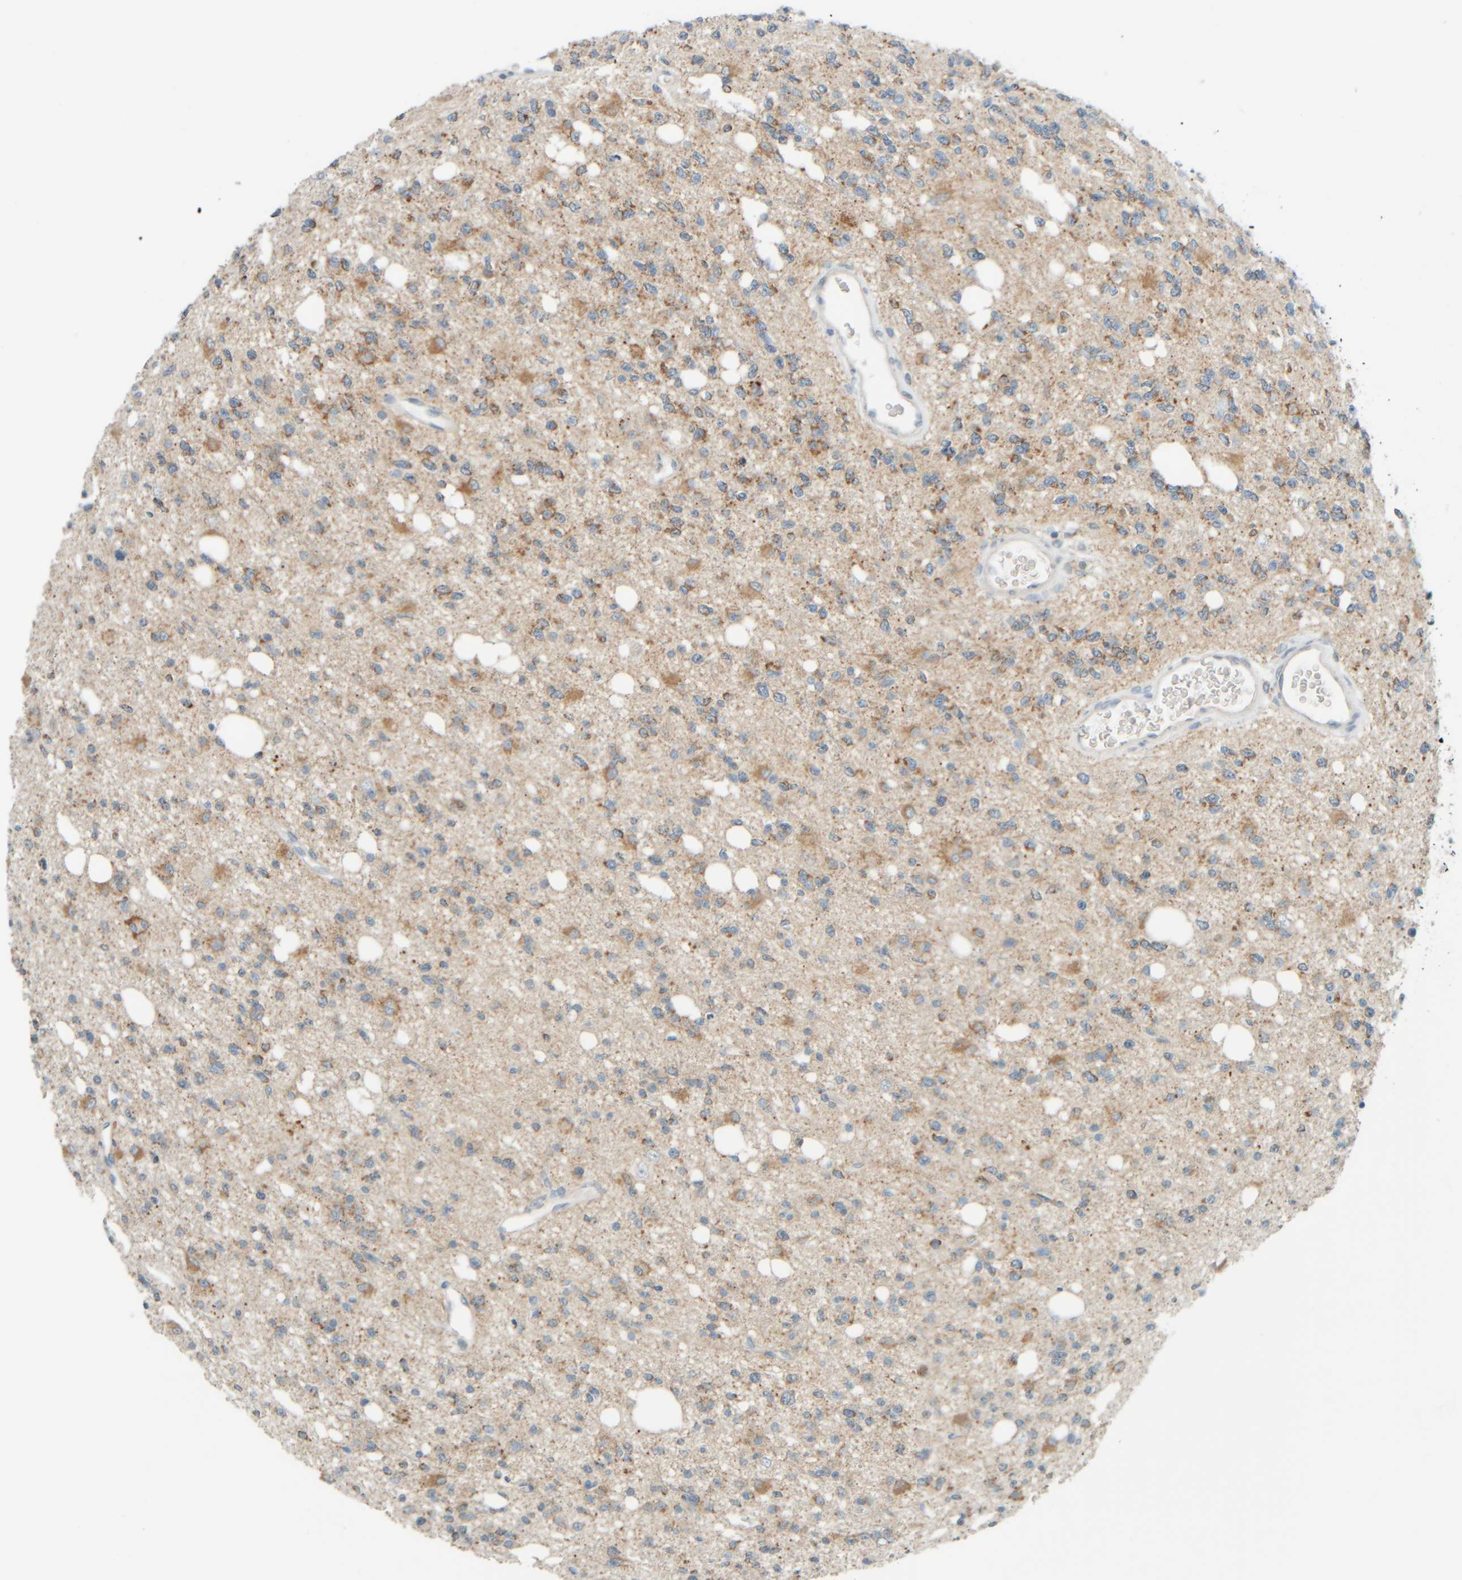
{"staining": {"intensity": "moderate", "quantity": "<25%", "location": "cytoplasmic/membranous"}, "tissue": "glioma", "cell_type": "Tumor cells", "image_type": "cancer", "snomed": [{"axis": "morphology", "description": "Glioma, malignant, High grade"}, {"axis": "topography", "description": "Brain"}], "caption": "High-power microscopy captured an immunohistochemistry micrograph of malignant glioma (high-grade), revealing moderate cytoplasmic/membranous staining in about <25% of tumor cells.", "gene": "PTGES3L-AARSD1", "patient": {"sex": "female", "age": 62}}